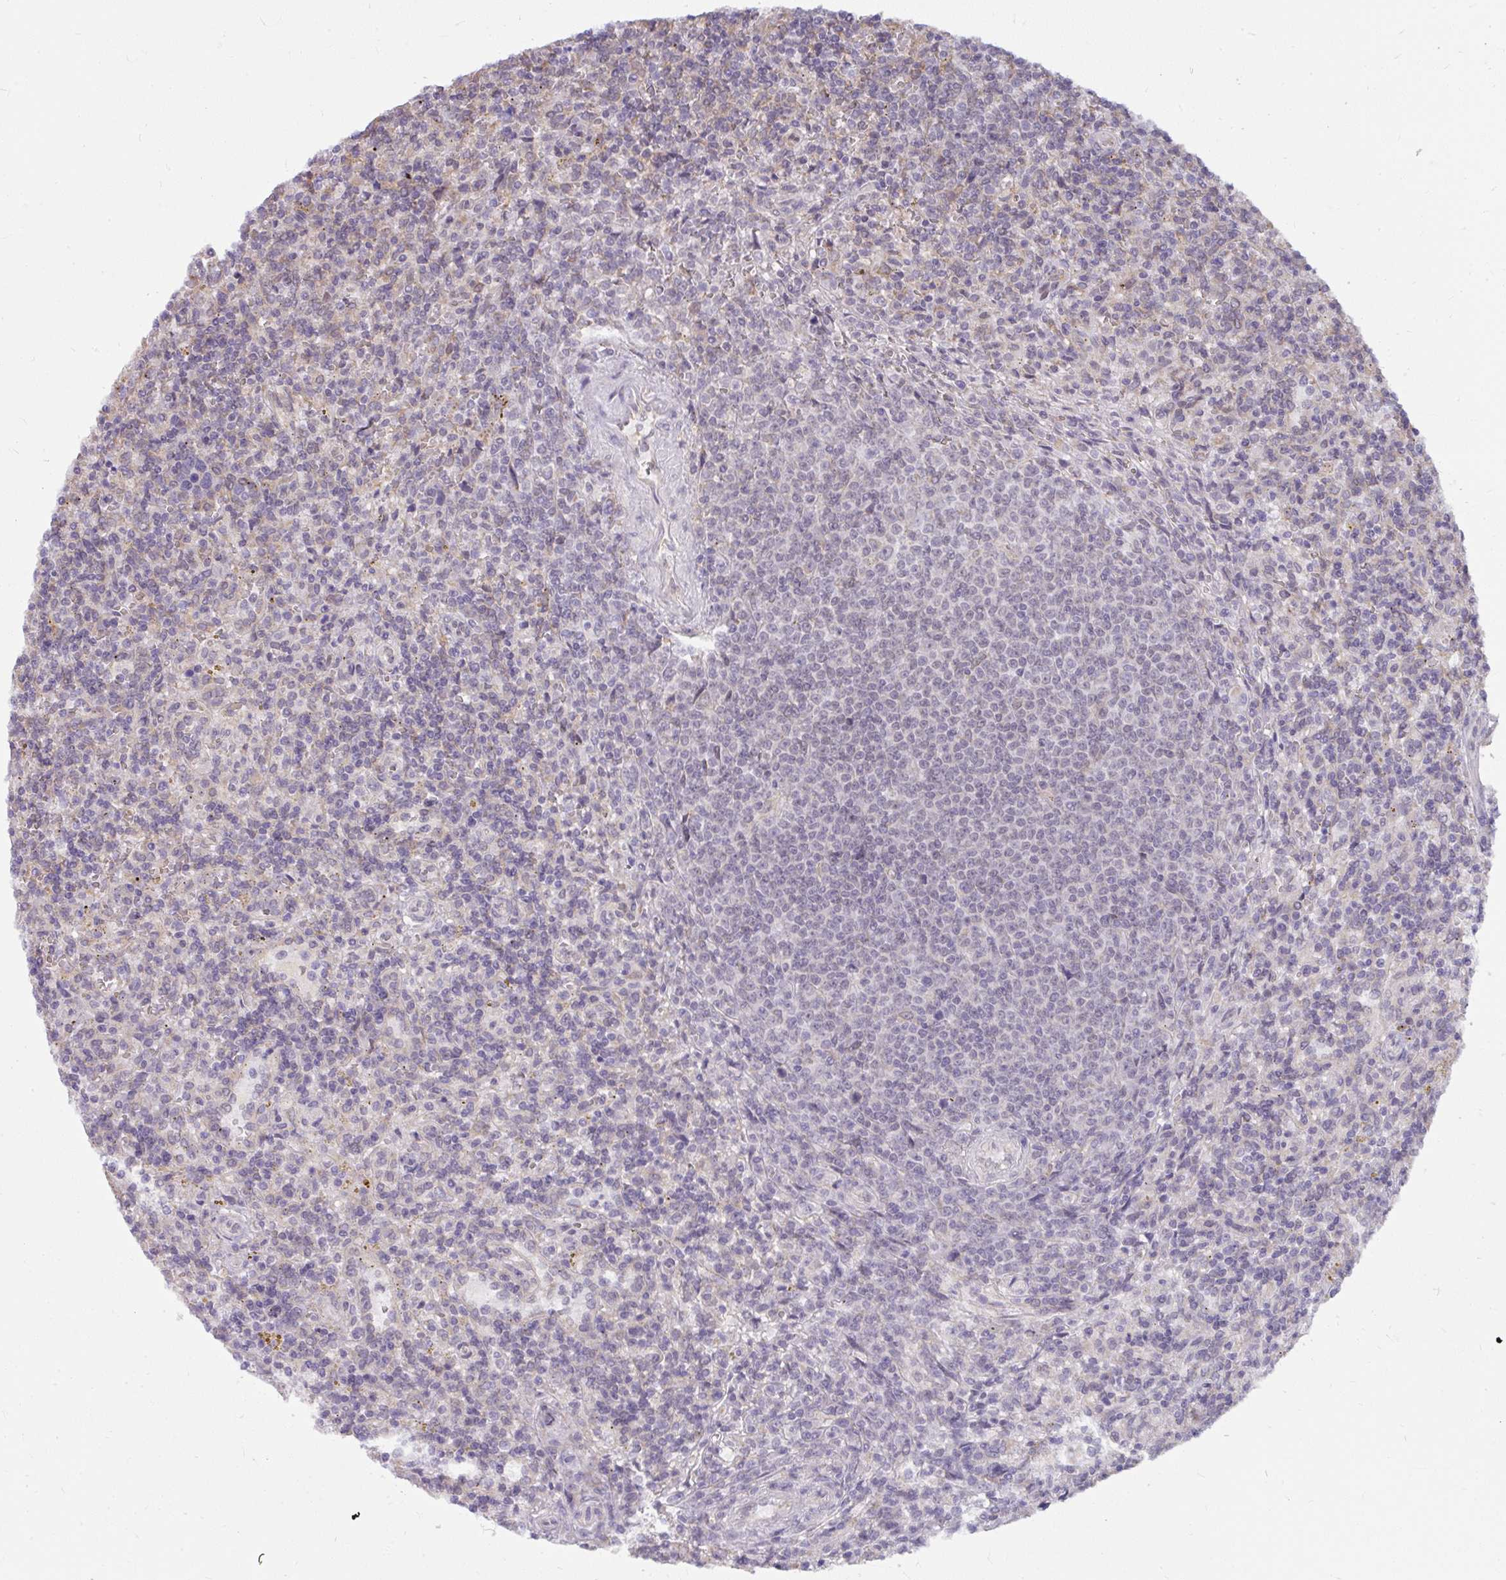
{"staining": {"intensity": "negative", "quantity": "none", "location": "none"}, "tissue": "lymphoma", "cell_type": "Tumor cells", "image_type": "cancer", "snomed": [{"axis": "morphology", "description": "Malignant lymphoma, non-Hodgkin's type, Low grade"}, {"axis": "topography", "description": "Spleen"}], "caption": "The immunohistochemistry photomicrograph has no significant positivity in tumor cells of lymphoma tissue. (DAB (3,3'-diaminobenzidine) IHC visualized using brightfield microscopy, high magnification).", "gene": "NMNAT1", "patient": {"sex": "male", "age": 67}}